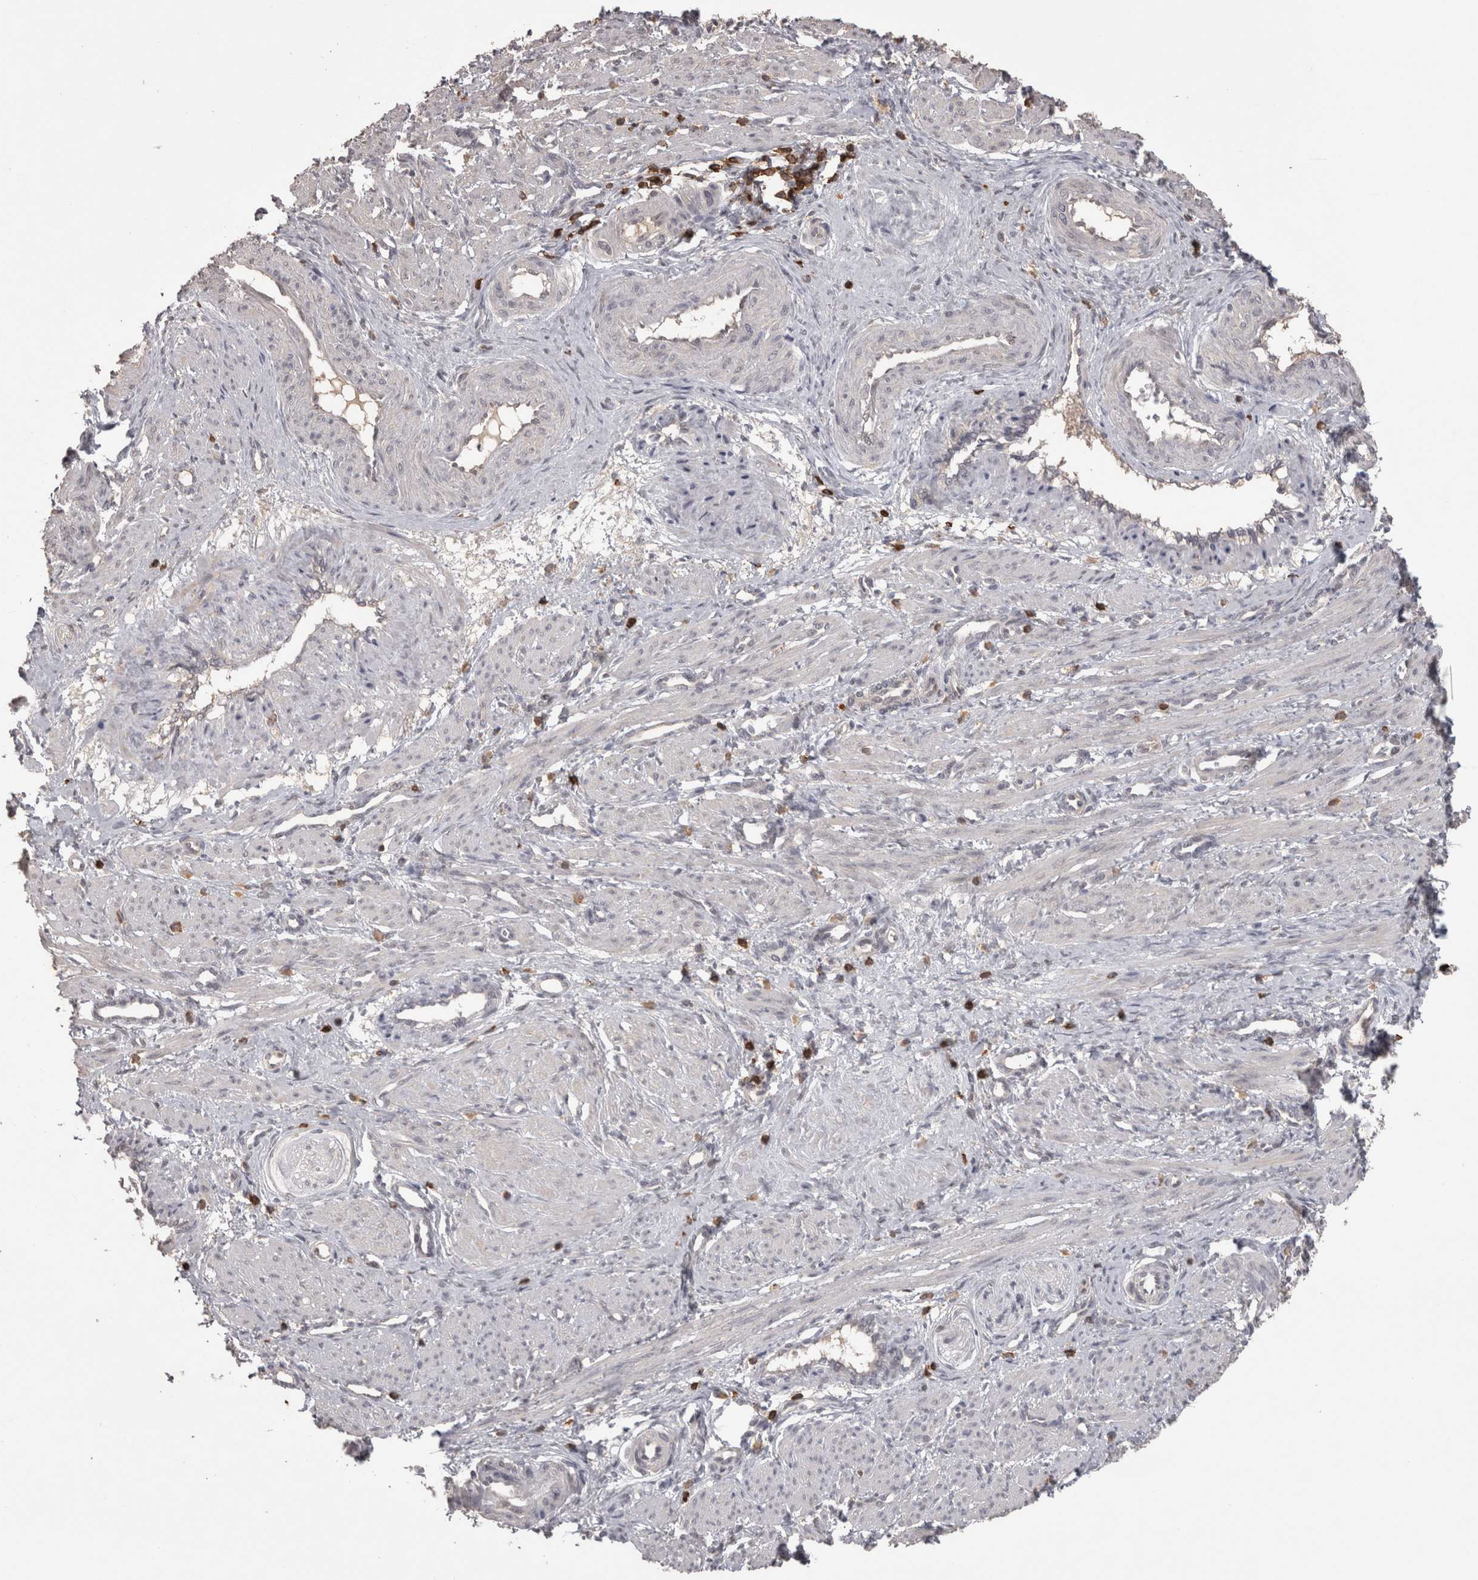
{"staining": {"intensity": "negative", "quantity": "none", "location": "none"}, "tissue": "smooth muscle", "cell_type": "Smooth muscle cells", "image_type": "normal", "snomed": [{"axis": "morphology", "description": "Normal tissue, NOS"}, {"axis": "topography", "description": "Endometrium"}], "caption": "Smooth muscle cells show no significant protein staining in normal smooth muscle. (Immunohistochemistry (ihc), brightfield microscopy, high magnification).", "gene": "SKAP1", "patient": {"sex": "female", "age": 33}}